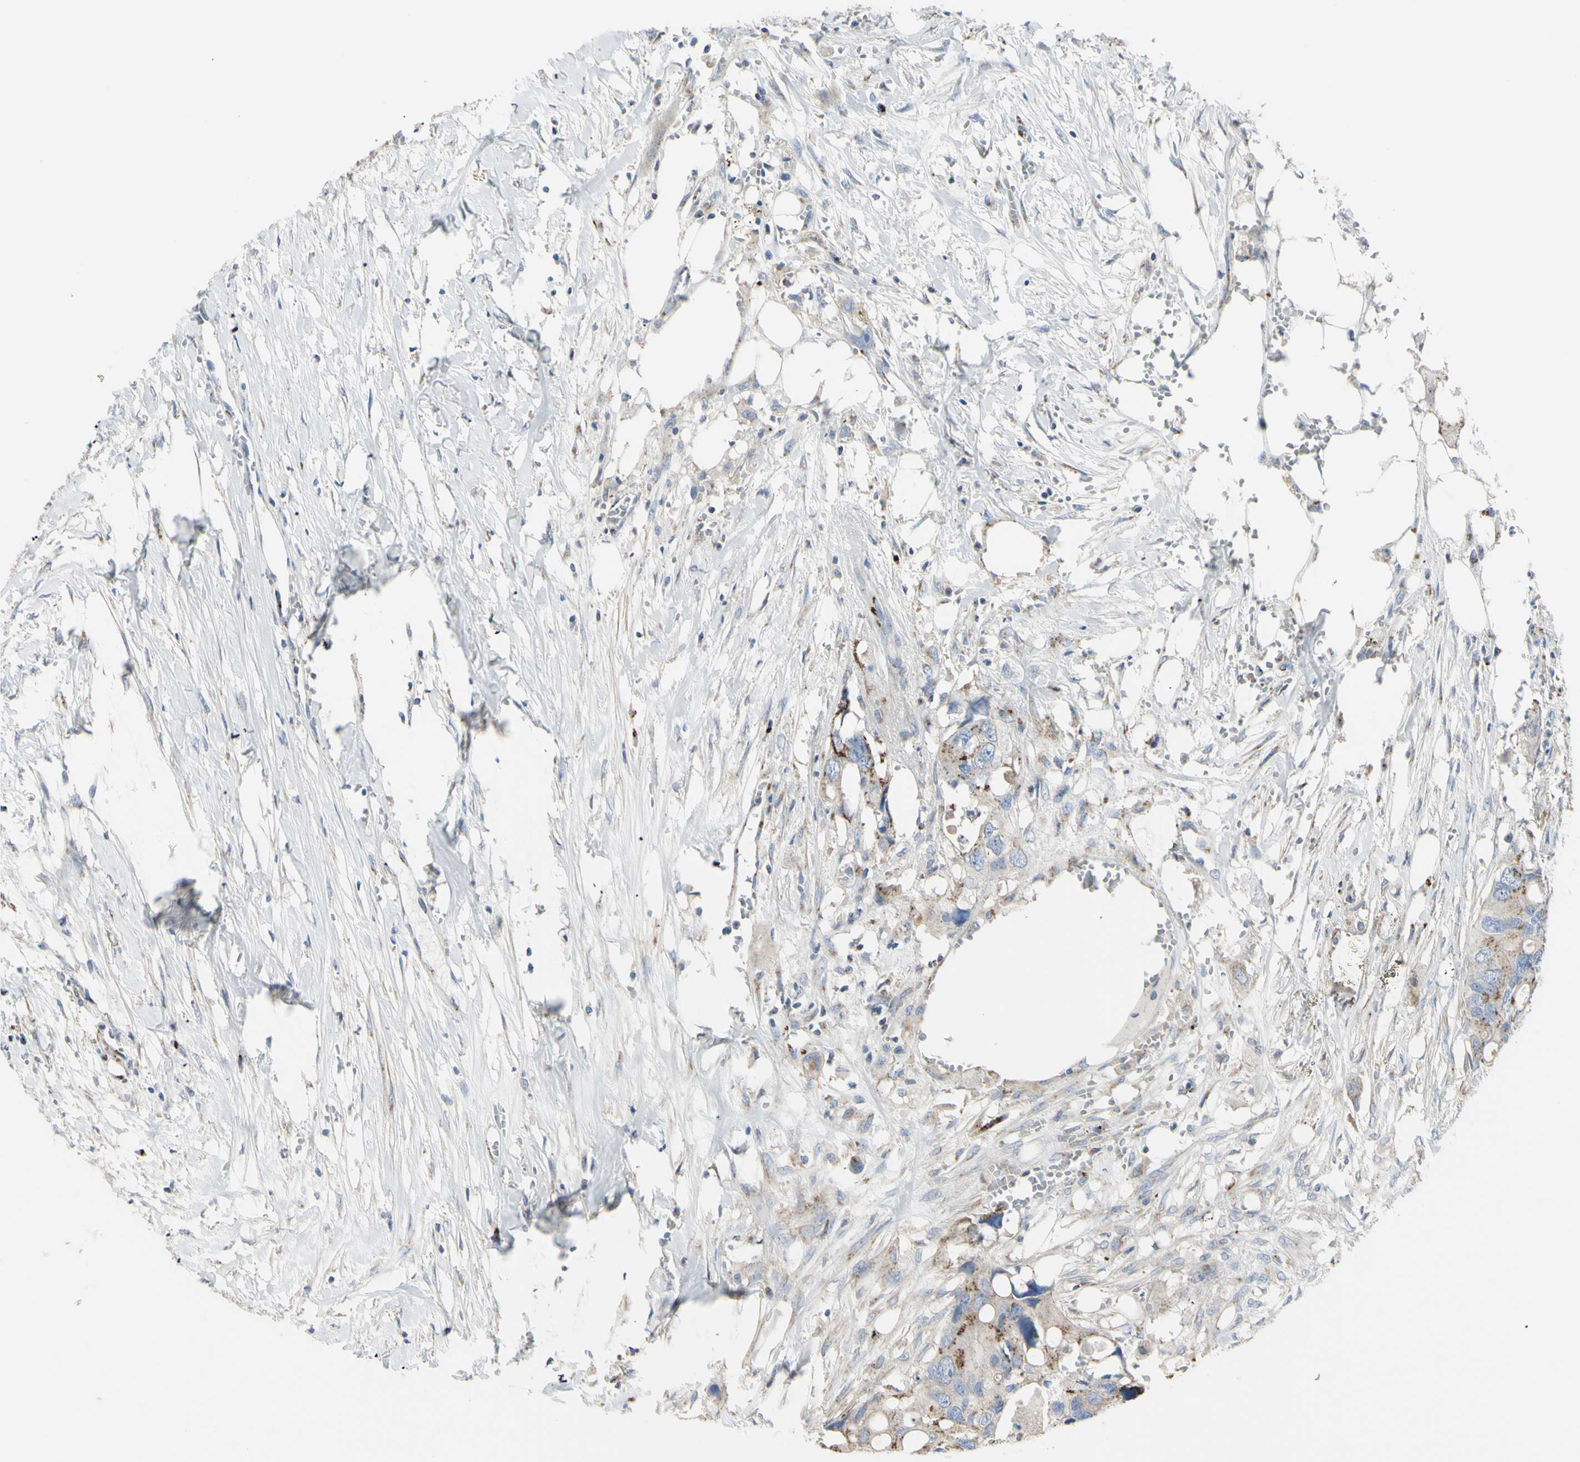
{"staining": {"intensity": "moderate", "quantity": ">75%", "location": "cytoplasmic/membranous"}, "tissue": "colorectal cancer", "cell_type": "Tumor cells", "image_type": "cancer", "snomed": [{"axis": "morphology", "description": "Adenocarcinoma, NOS"}, {"axis": "topography", "description": "Colon"}], "caption": "A histopathology image of human adenocarcinoma (colorectal) stained for a protein shows moderate cytoplasmic/membranous brown staining in tumor cells.", "gene": "B4GALT3", "patient": {"sex": "female", "age": 57}}